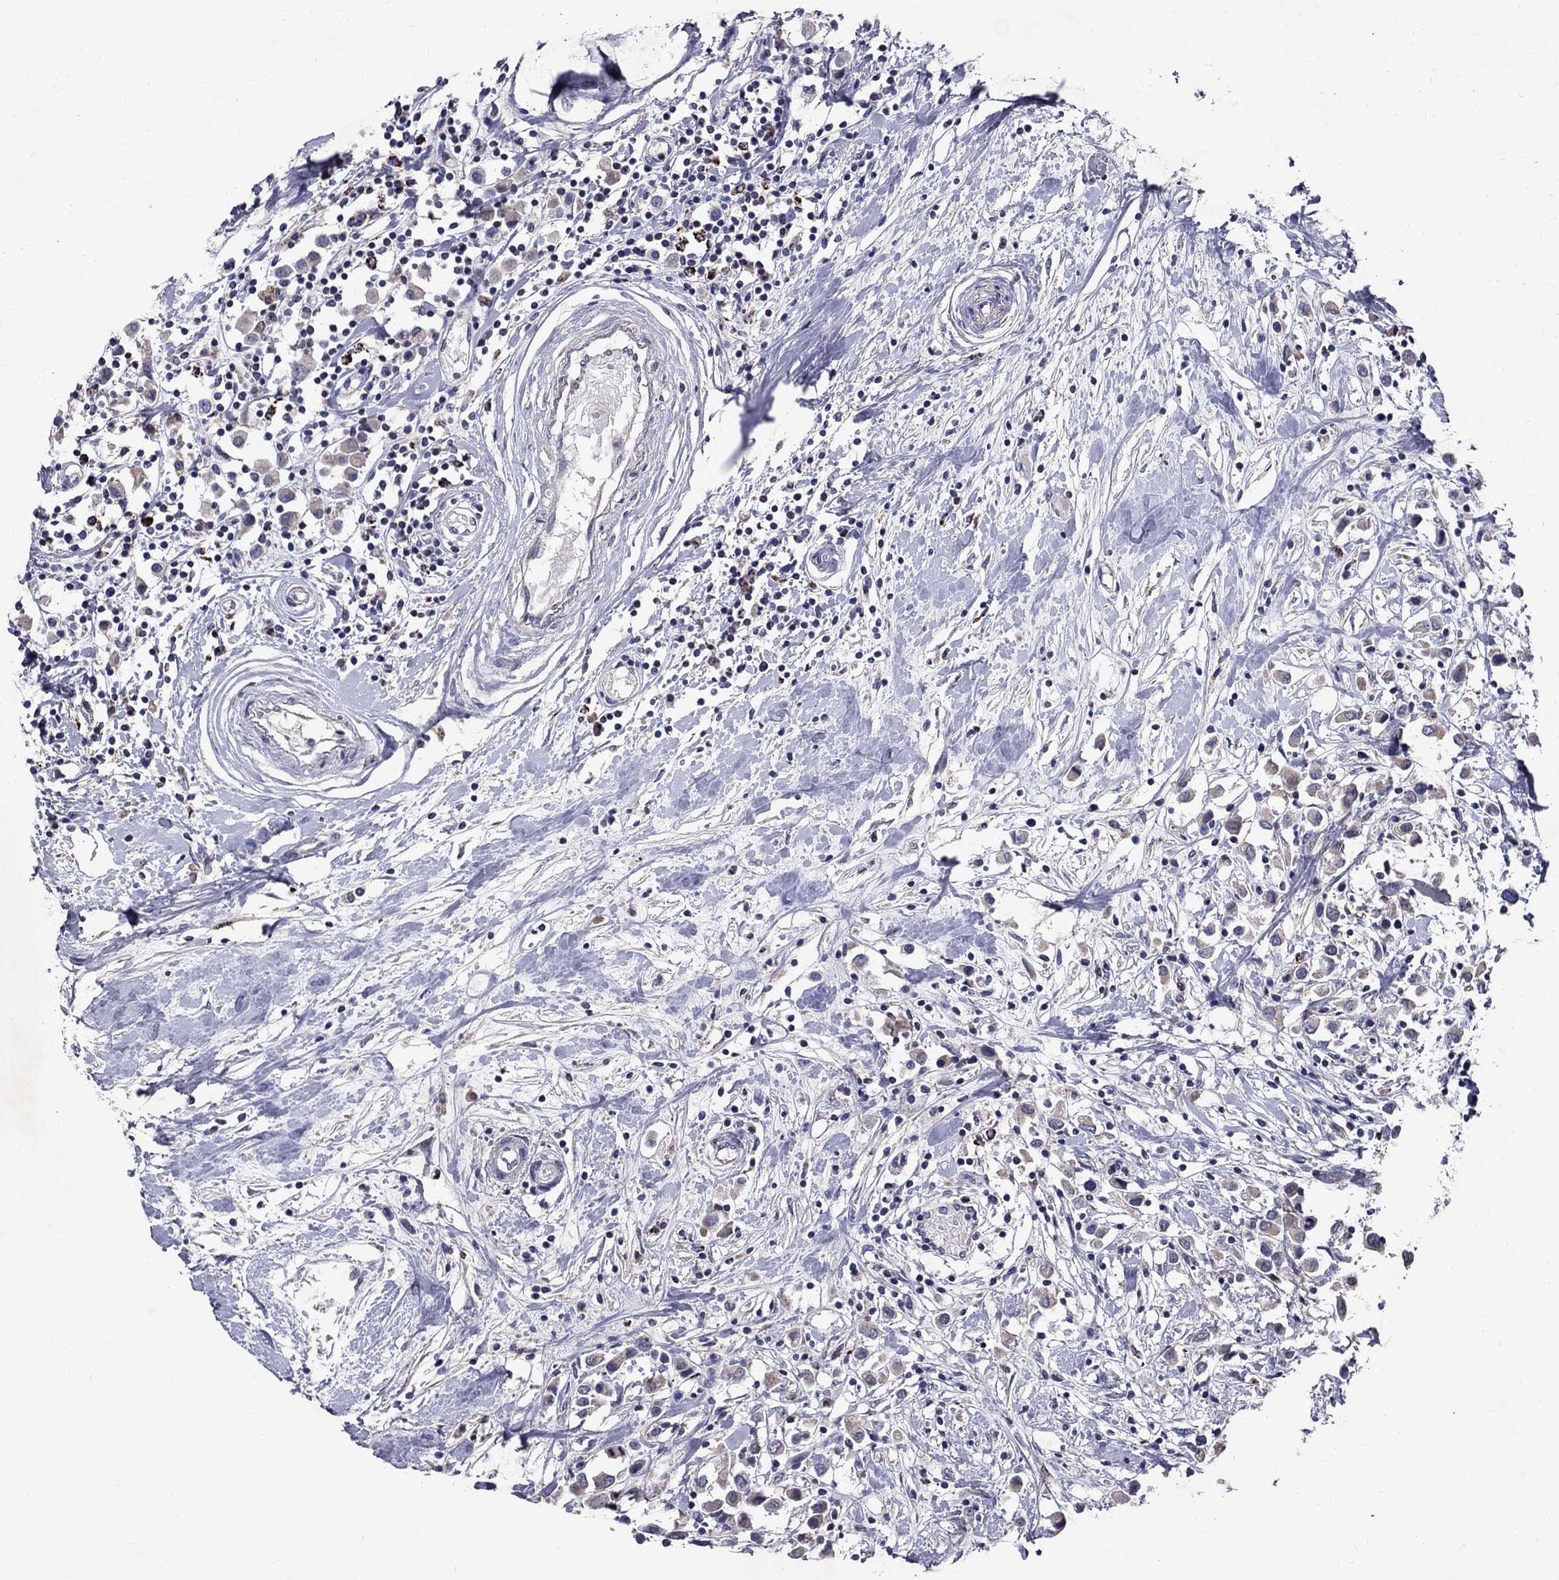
{"staining": {"intensity": "weak", "quantity": "25%-75%", "location": "cytoplasmic/membranous"}, "tissue": "breast cancer", "cell_type": "Tumor cells", "image_type": "cancer", "snomed": [{"axis": "morphology", "description": "Duct carcinoma"}, {"axis": "topography", "description": "Breast"}], "caption": "An image showing weak cytoplasmic/membranous staining in approximately 25%-75% of tumor cells in intraductal carcinoma (breast), as visualized by brown immunohistochemical staining.", "gene": "SLC4A10", "patient": {"sex": "female", "age": 61}}